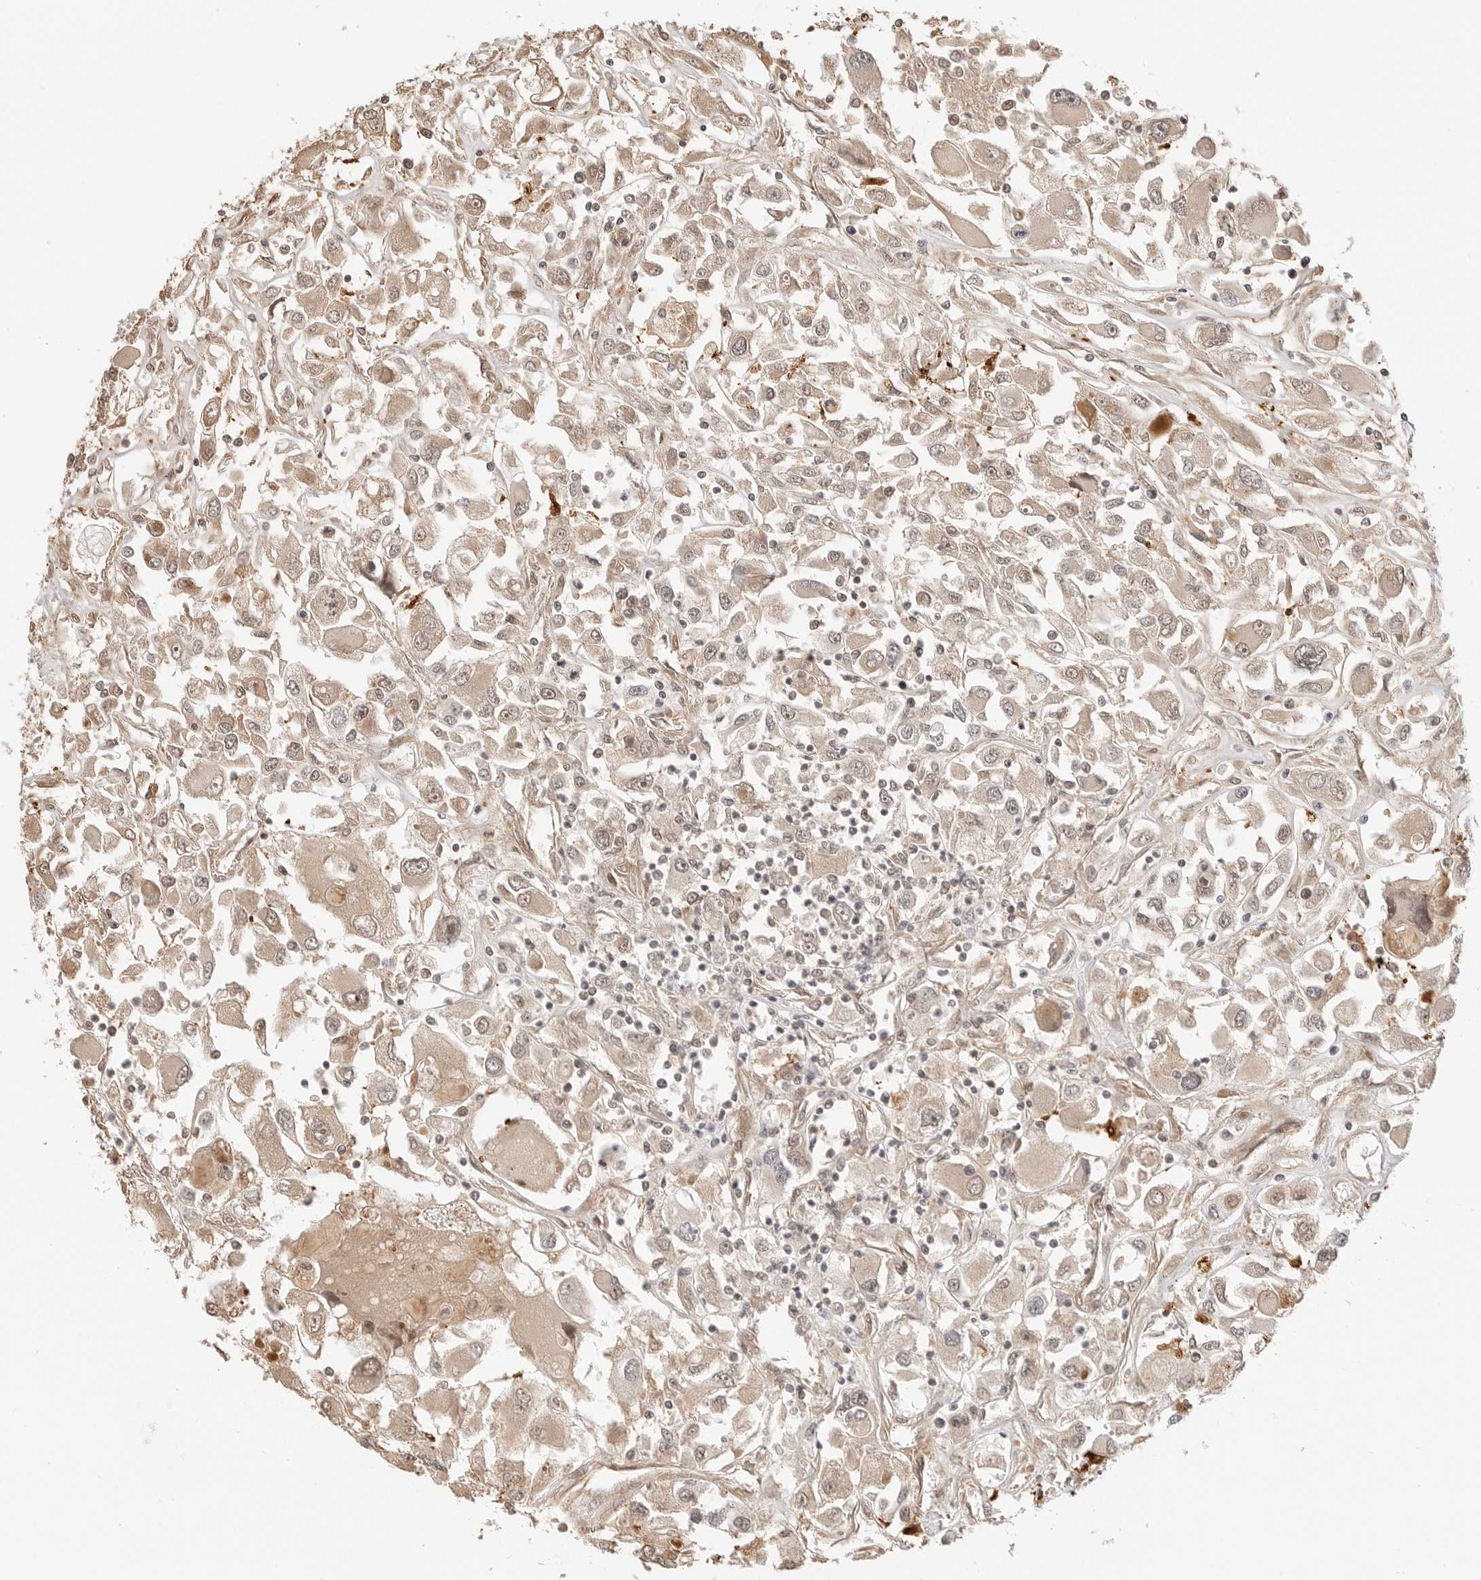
{"staining": {"intensity": "weak", "quantity": ">75%", "location": "cytoplasmic/membranous,nuclear"}, "tissue": "renal cancer", "cell_type": "Tumor cells", "image_type": "cancer", "snomed": [{"axis": "morphology", "description": "Adenocarcinoma, NOS"}, {"axis": "topography", "description": "Kidney"}], "caption": "Immunohistochemistry micrograph of human renal cancer (adenocarcinoma) stained for a protein (brown), which displays low levels of weak cytoplasmic/membranous and nuclear staining in about >75% of tumor cells.", "gene": "GEM", "patient": {"sex": "female", "age": 52}}